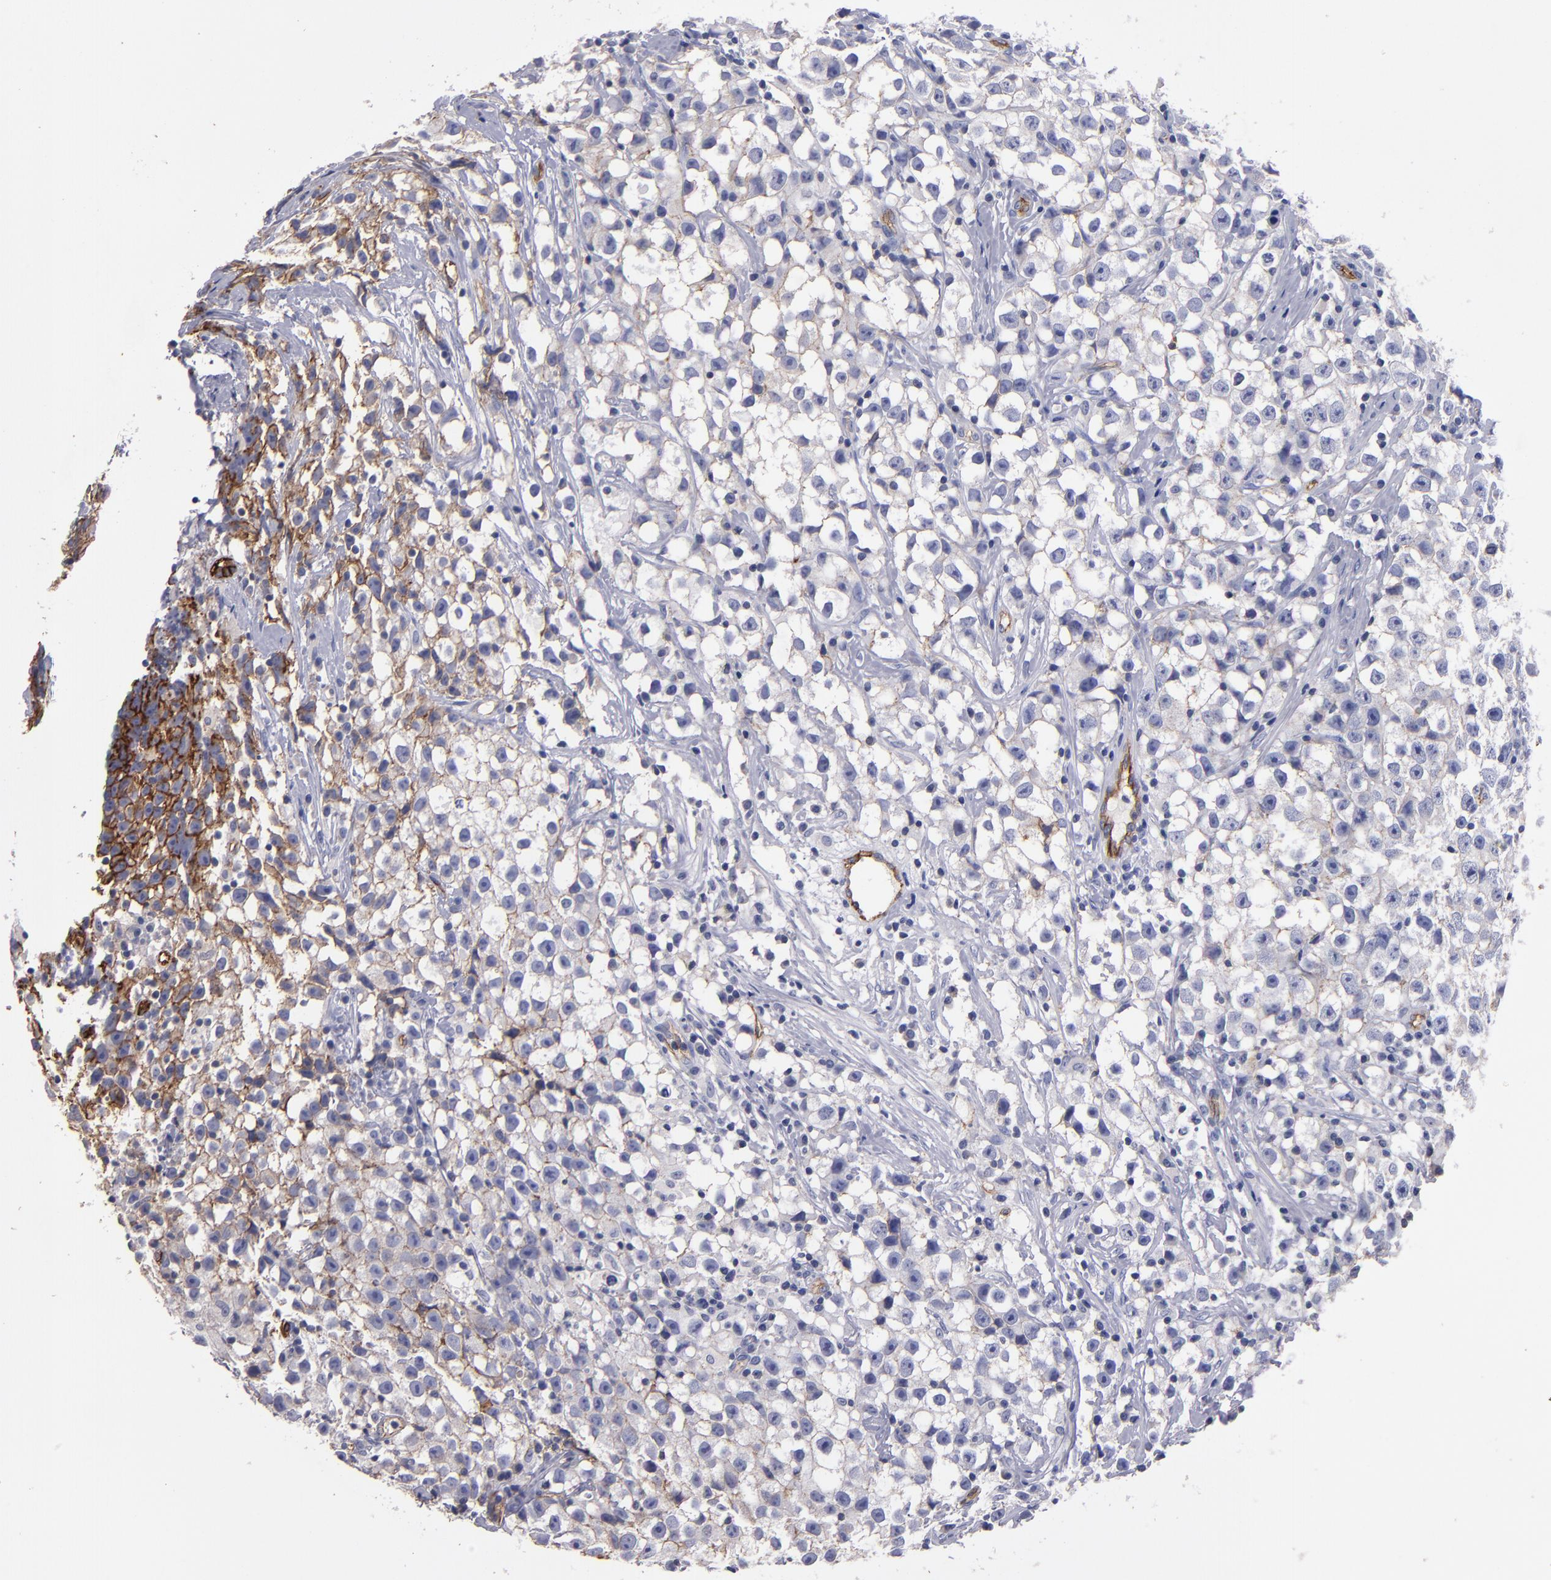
{"staining": {"intensity": "weak", "quantity": "<25%", "location": "cytoplasmic/membranous"}, "tissue": "testis cancer", "cell_type": "Tumor cells", "image_type": "cancer", "snomed": [{"axis": "morphology", "description": "Seminoma, NOS"}, {"axis": "topography", "description": "Testis"}], "caption": "An IHC histopathology image of testis cancer is shown. There is no staining in tumor cells of testis cancer.", "gene": "CLDN5", "patient": {"sex": "male", "age": 35}}